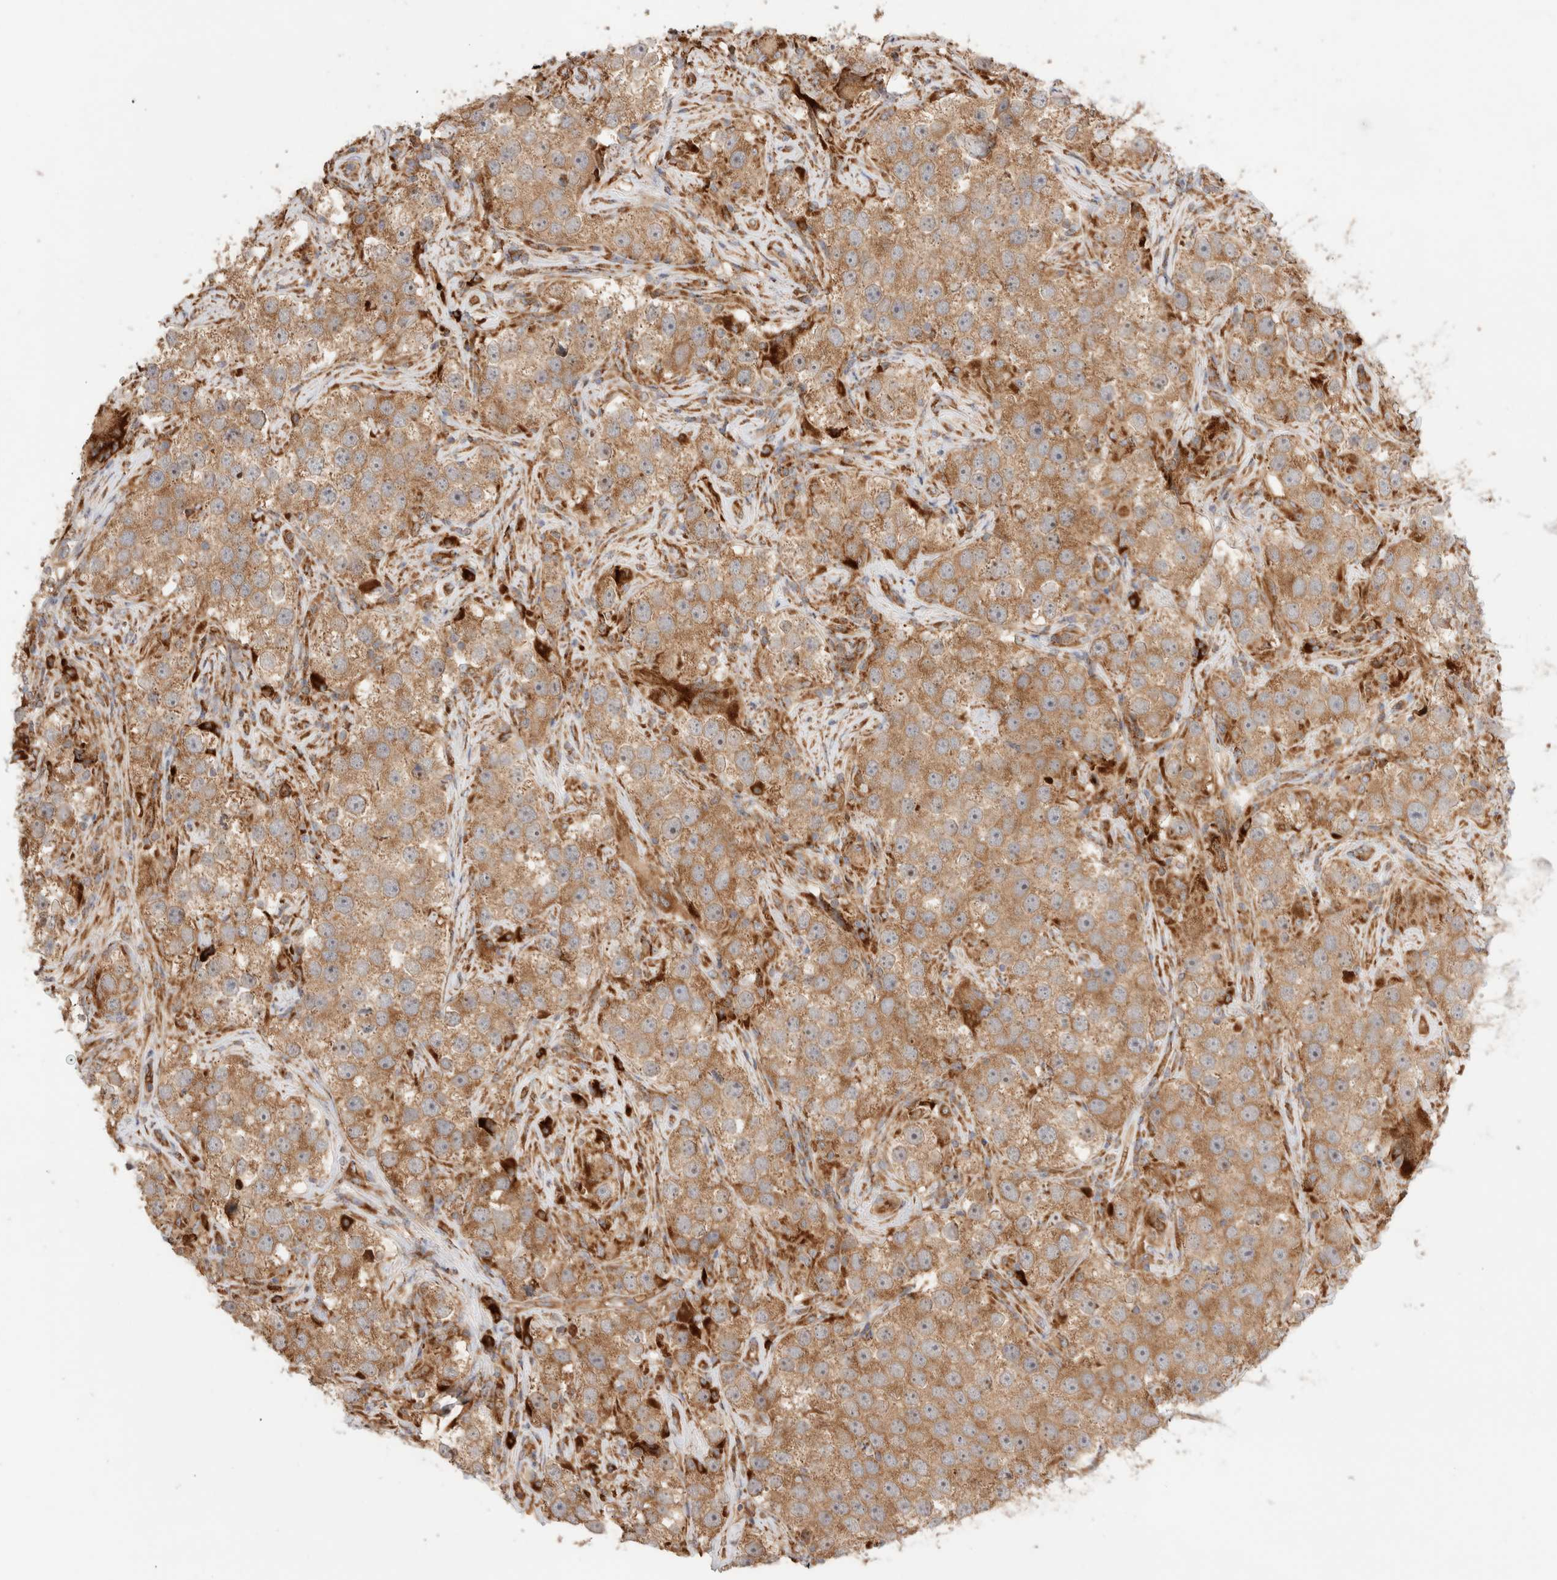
{"staining": {"intensity": "moderate", "quantity": ">75%", "location": "cytoplasmic/membranous"}, "tissue": "testis cancer", "cell_type": "Tumor cells", "image_type": "cancer", "snomed": [{"axis": "morphology", "description": "Seminoma, NOS"}, {"axis": "topography", "description": "Testis"}], "caption": "Immunohistochemical staining of testis cancer demonstrates medium levels of moderate cytoplasmic/membranous protein expression in approximately >75% of tumor cells. (brown staining indicates protein expression, while blue staining denotes nuclei).", "gene": "UTS2B", "patient": {"sex": "male", "age": 49}}